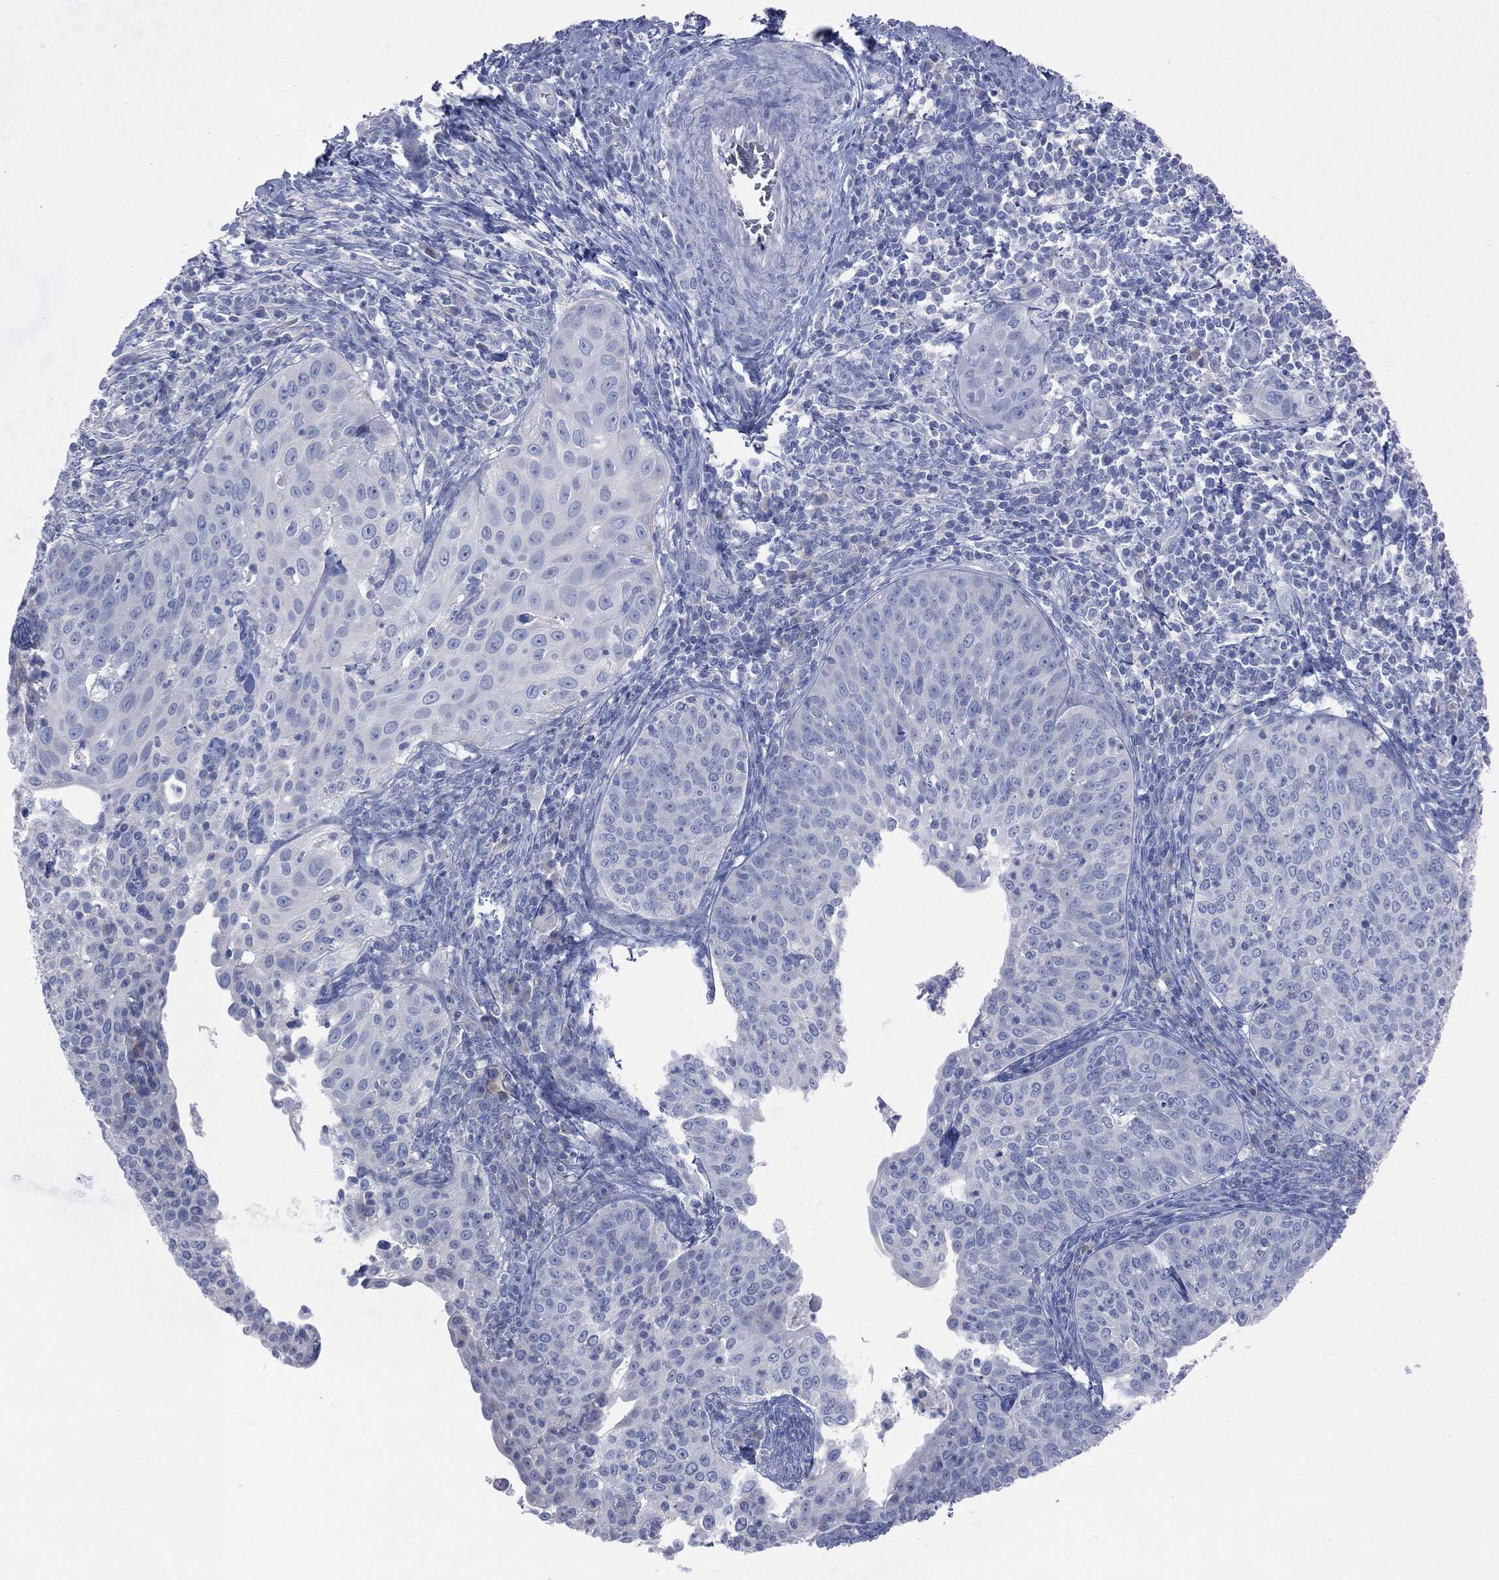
{"staining": {"intensity": "negative", "quantity": "none", "location": "none"}, "tissue": "cervical cancer", "cell_type": "Tumor cells", "image_type": "cancer", "snomed": [{"axis": "morphology", "description": "Squamous cell carcinoma, NOS"}, {"axis": "topography", "description": "Cervix"}], "caption": "High magnification brightfield microscopy of squamous cell carcinoma (cervical) stained with DAB (3,3'-diaminobenzidine) (brown) and counterstained with hematoxylin (blue): tumor cells show no significant expression.", "gene": "CAV3", "patient": {"sex": "female", "age": 30}}